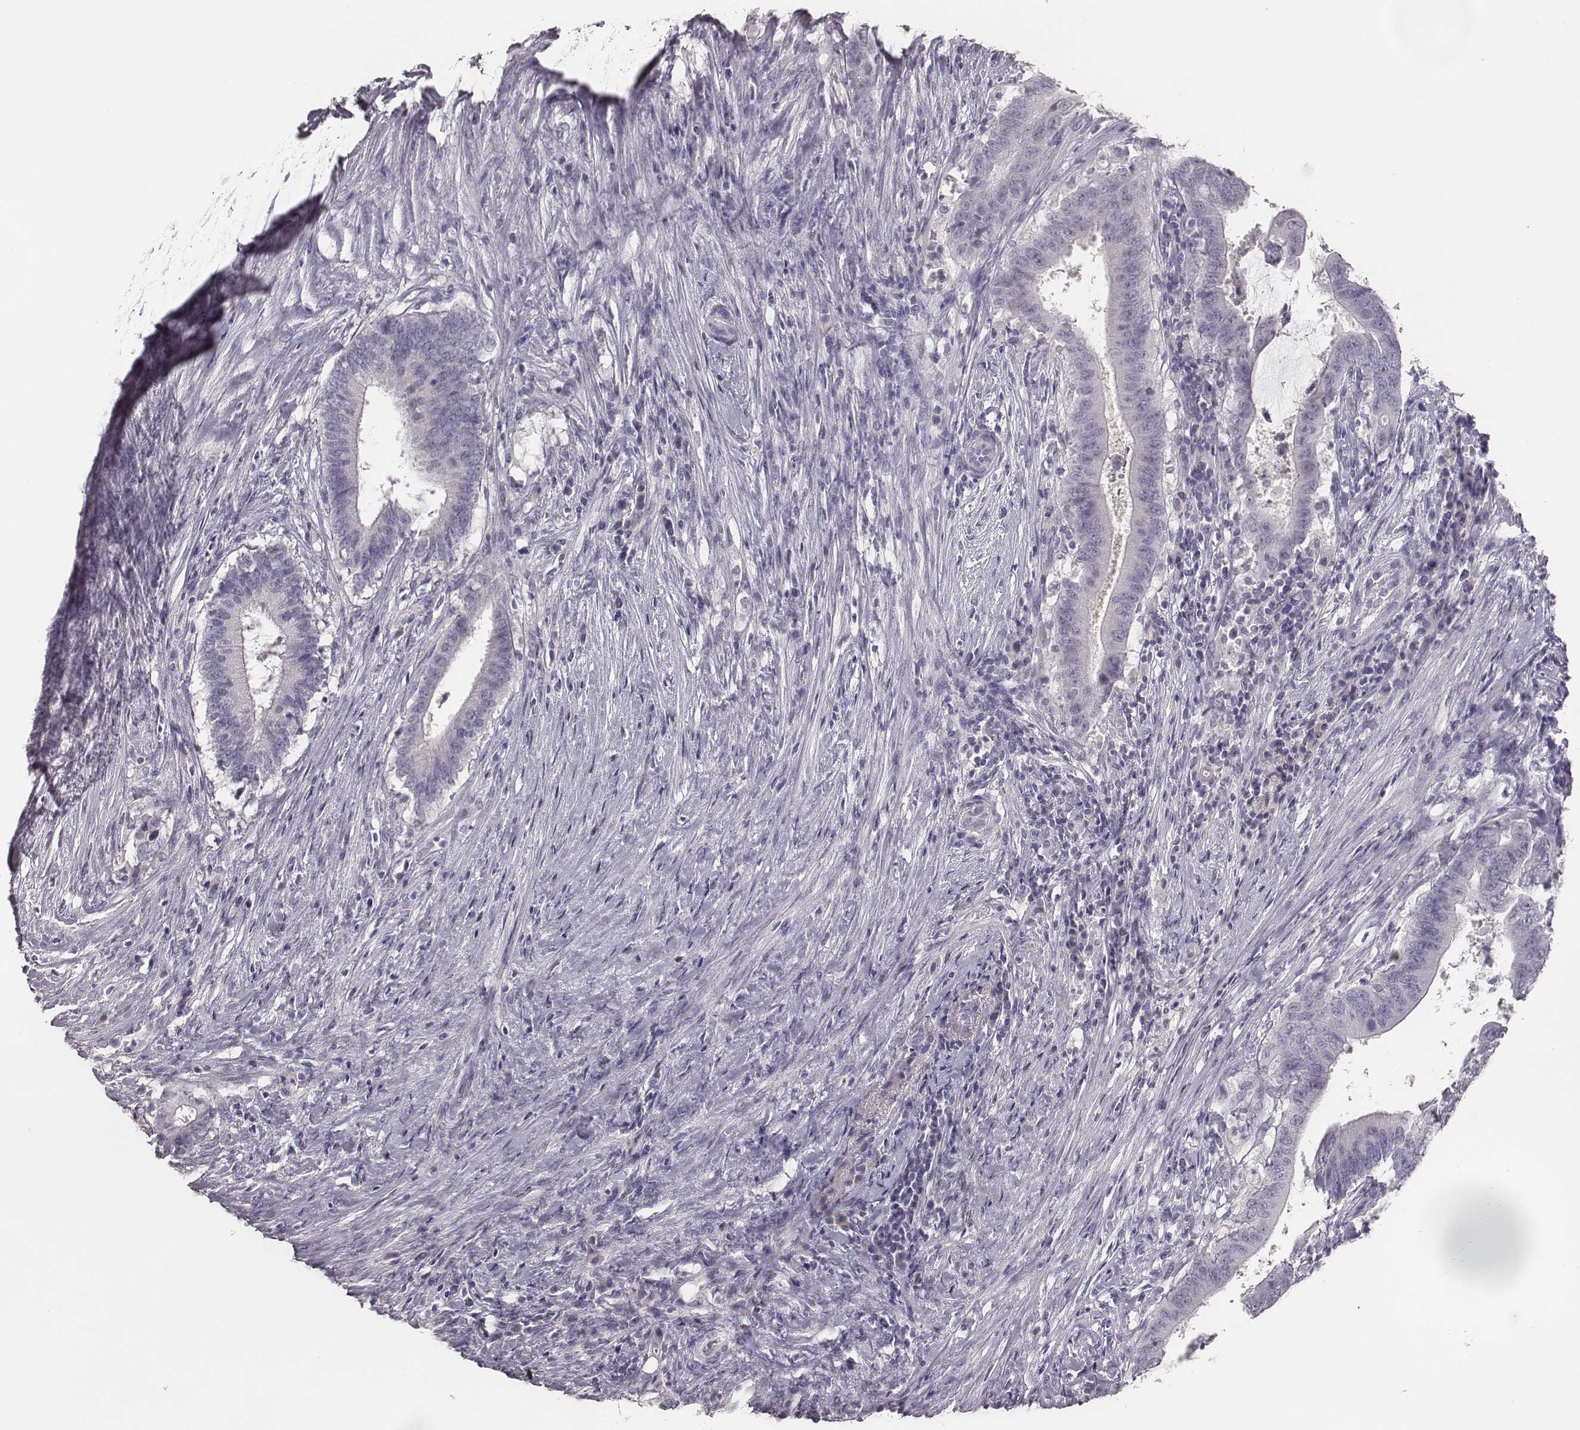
{"staining": {"intensity": "negative", "quantity": "none", "location": "none"}, "tissue": "colorectal cancer", "cell_type": "Tumor cells", "image_type": "cancer", "snomed": [{"axis": "morphology", "description": "Adenocarcinoma, NOS"}, {"axis": "topography", "description": "Colon"}], "caption": "Immunohistochemistry image of human colorectal adenocarcinoma stained for a protein (brown), which reveals no staining in tumor cells. (Immunohistochemistry, brightfield microscopy, high magnification).", "gene": "MYH6", "patient": {"sex": "female", "age": 43}}